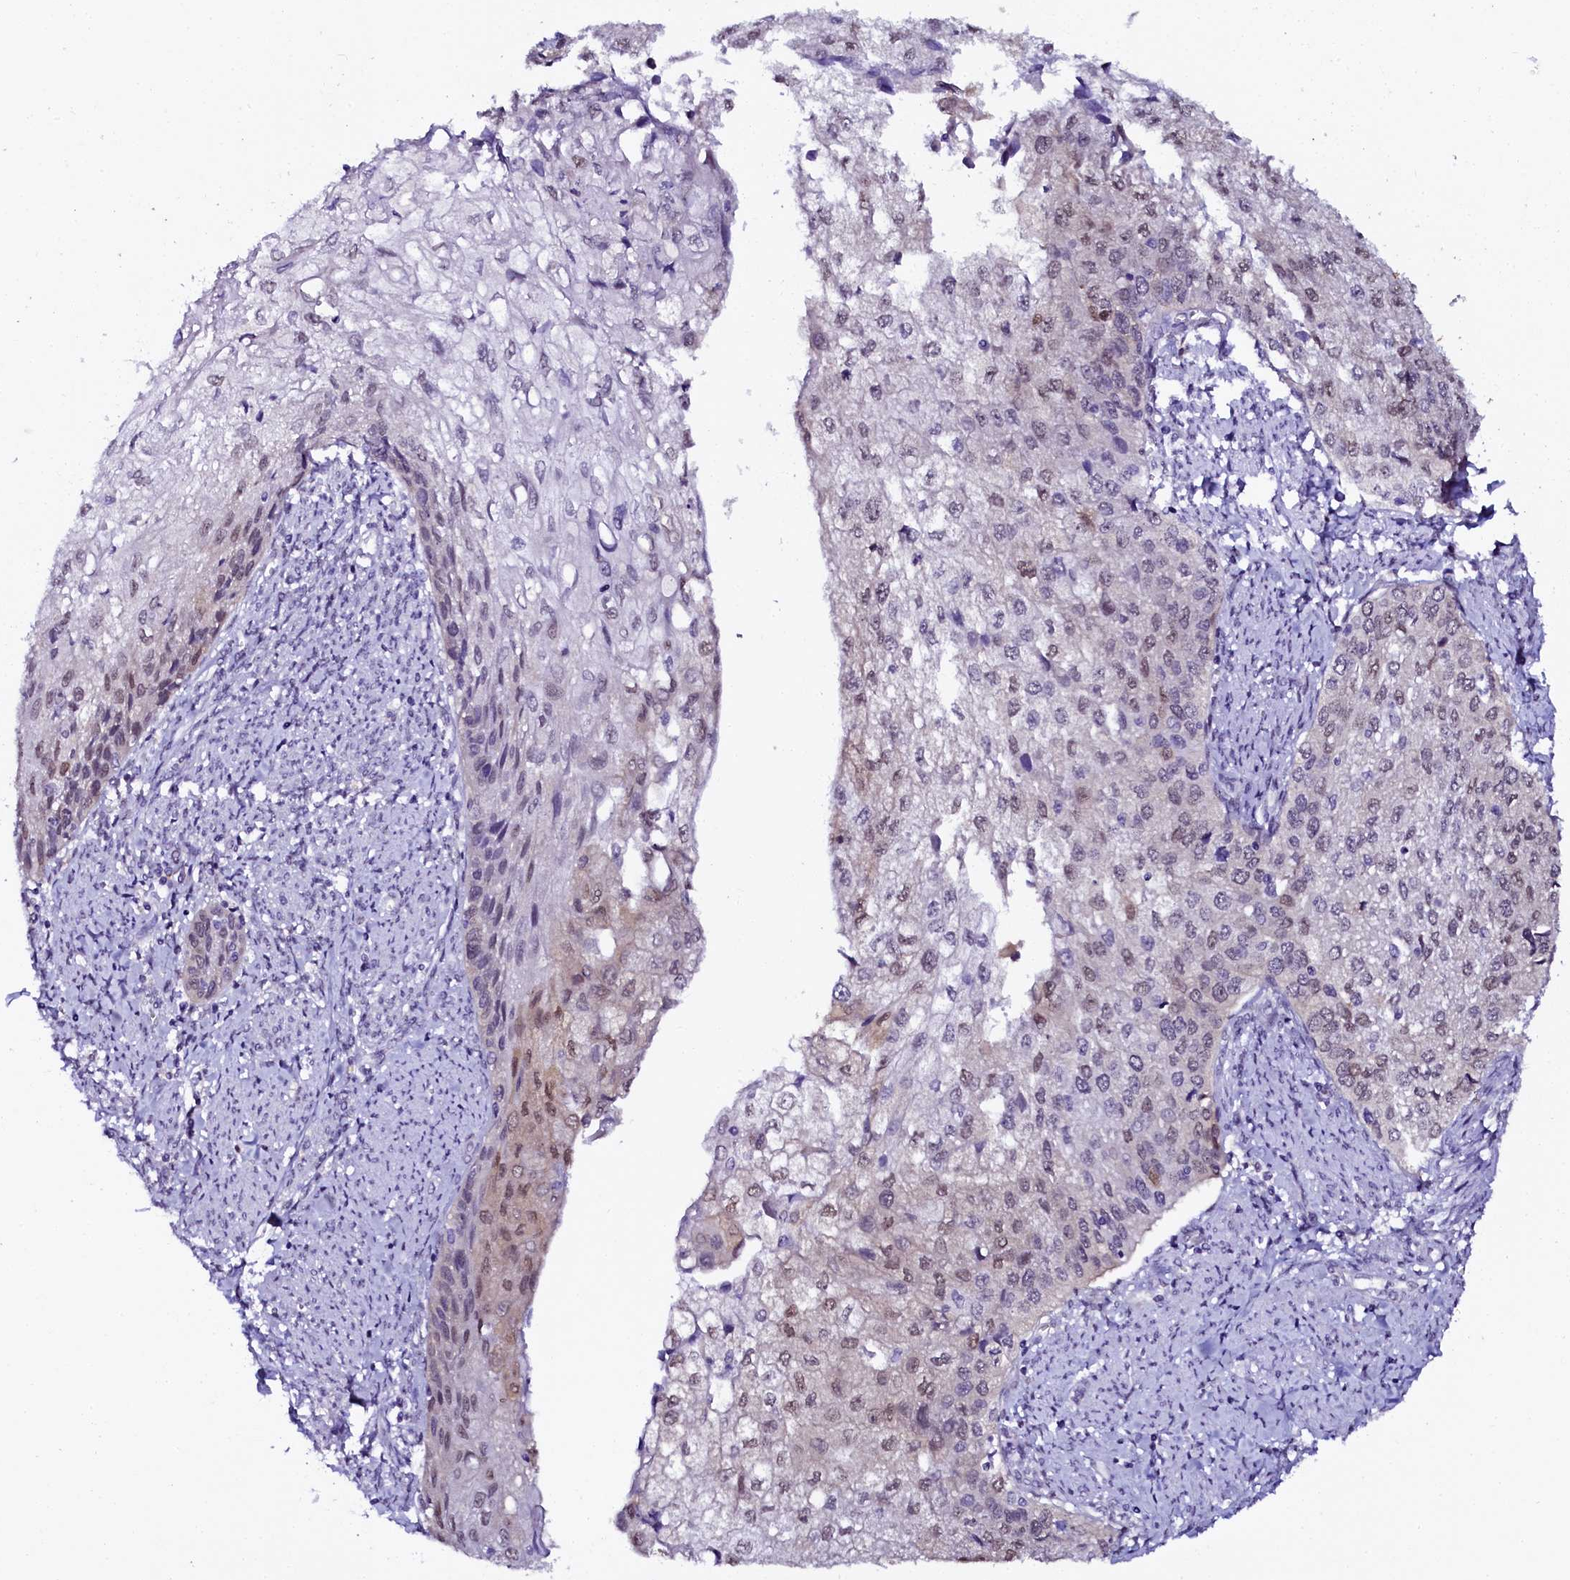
{"staining": {"intensity": "weak", "quantity": "<25%", "location": "nuclear"}, "tissue": "cervical cancer", "cell_type": "Tumor cells", "image_type": "cancer", "snomed": [{"axis": "morphology", "description": "Squamous cell carcinoma, NOS"}, {"axis": "topography", "description": "Cervix"}], "caption": "Protein analysis of cervical cancer demonstrates no significant expression in tumor cells.", "gene": "SORD", "patient": {"sex": "female", "age": 67}}